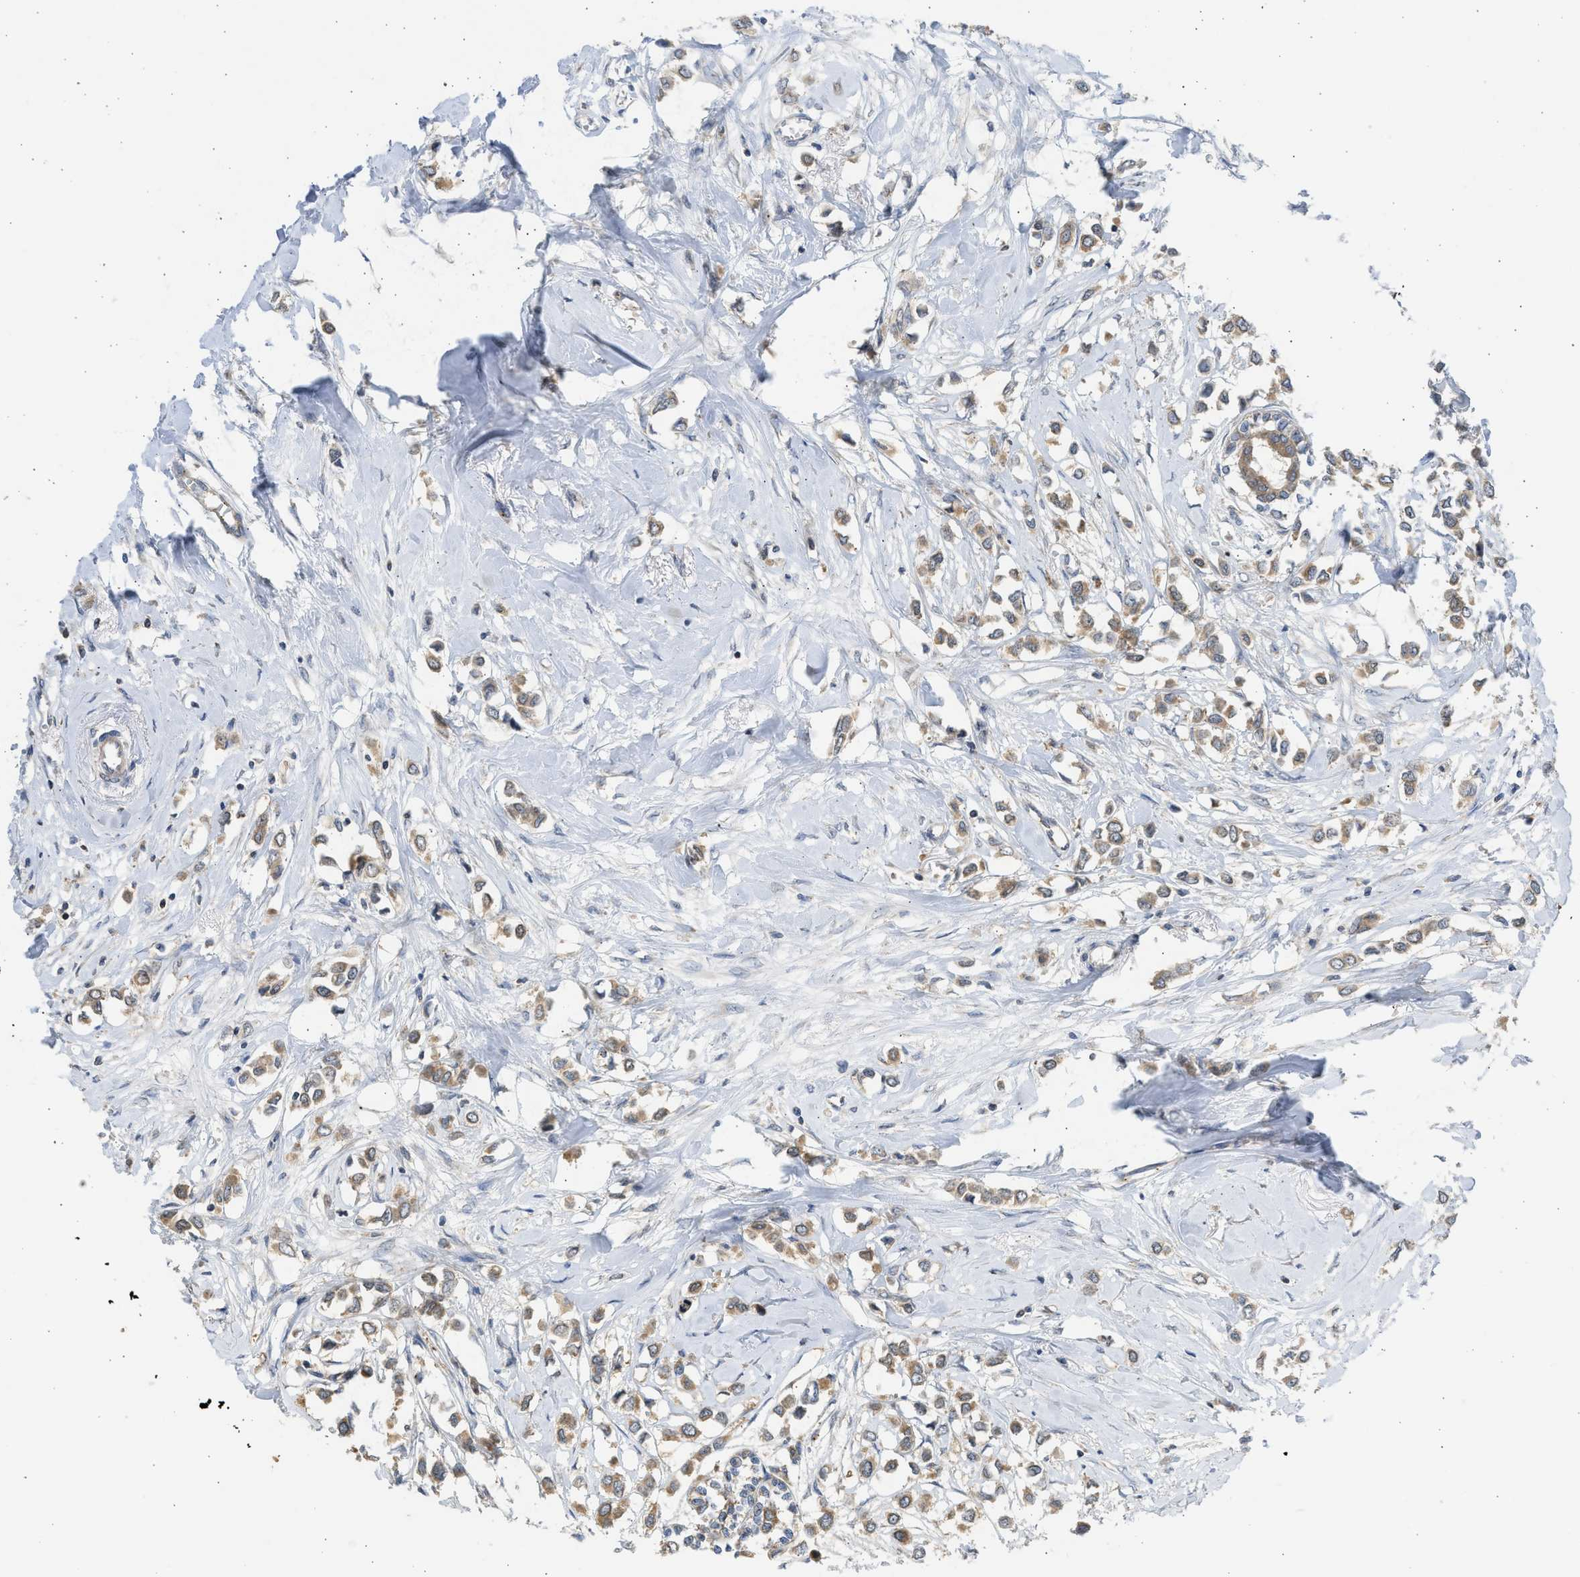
{"staining": {"intensity": "moderate", "quantity": ">75%", "location": "cytoplasmic/membranous"}, "tissue": "breast cancer", "cell_type": "Tumor cells", "image_type": "cancer", "snomed": [{"axis": "morphology", "description": "Lobular carcinoma"}, {"axis": "topography", "description": "Breast"}], "caption": "Tumor cells reveal moderate cytoplasmic/membranous positivity in about >75% of cells in breast cancer (lobular carcinoma).", "gene": "CYP1A1", "patient": {"sex": "female", "age": 51}}